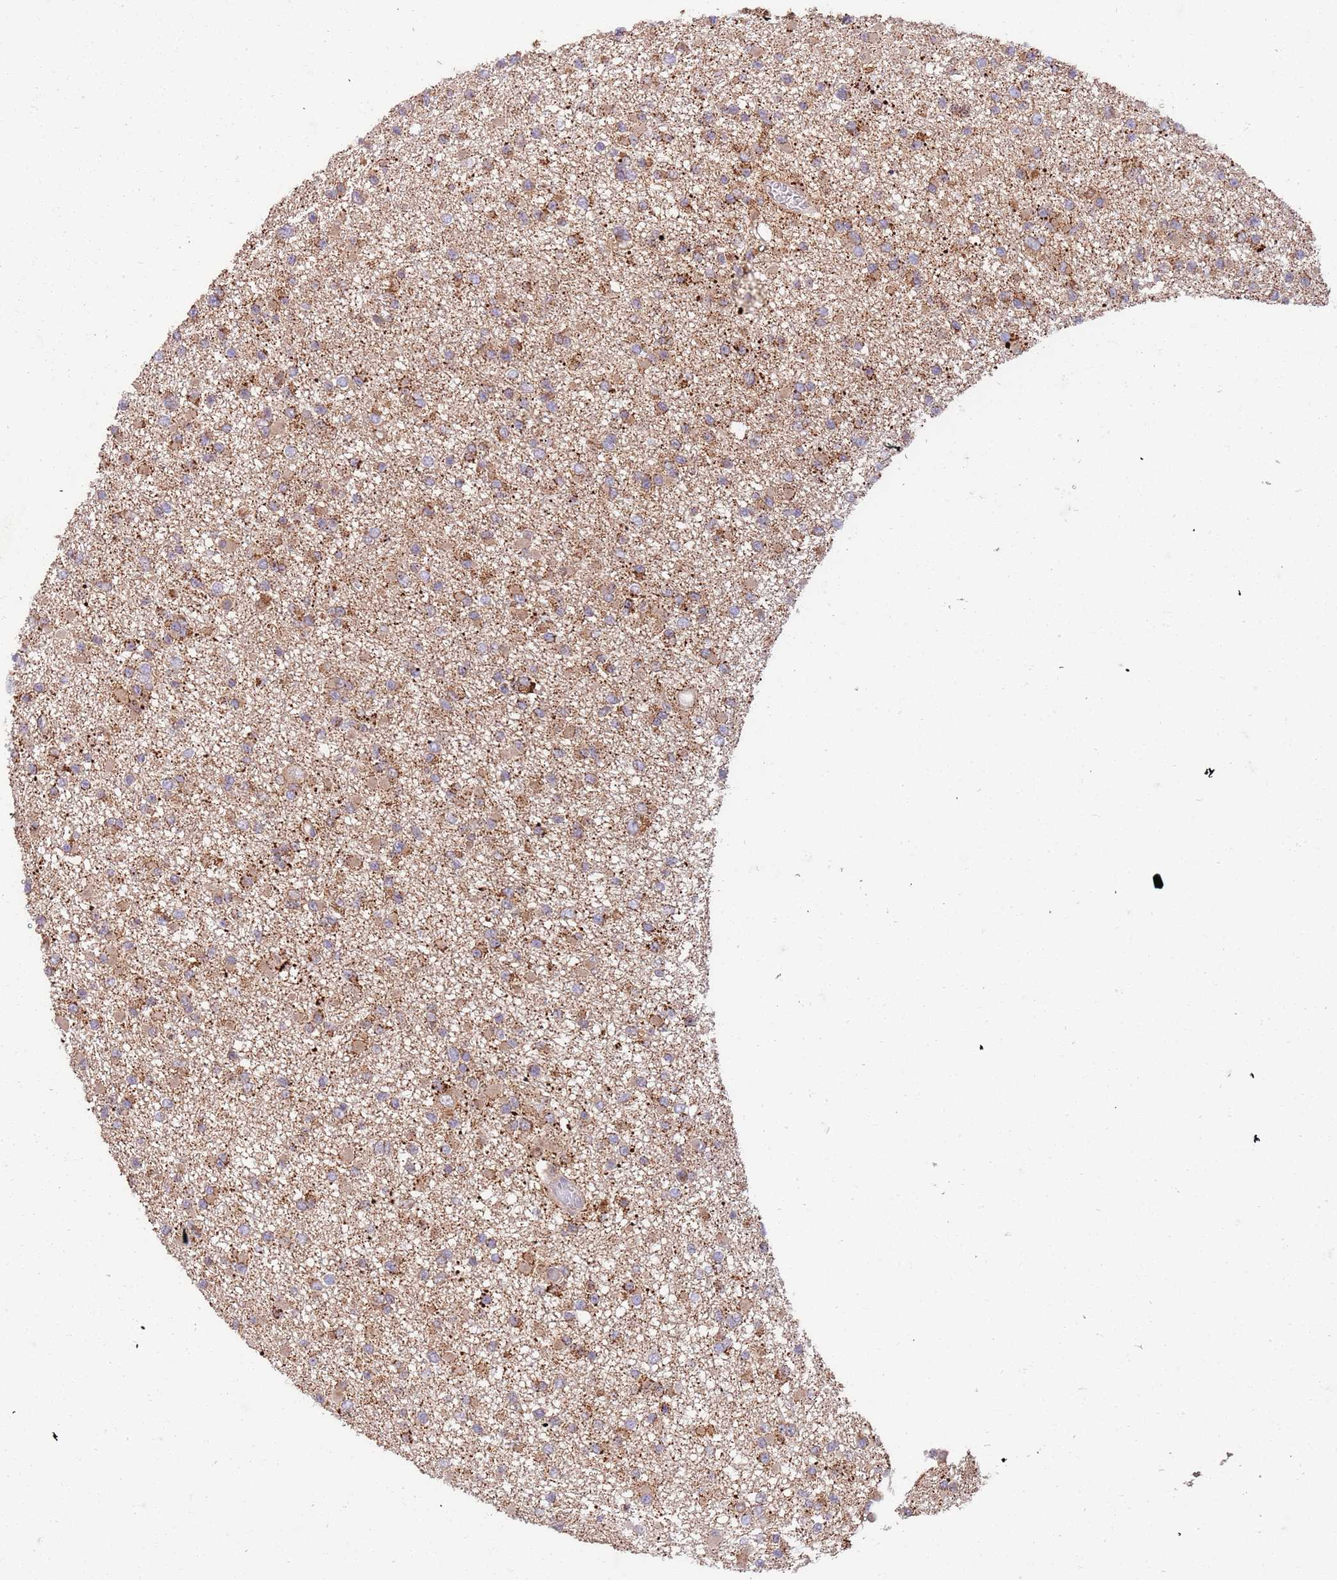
{"staining": {"intensity": "moderate", "quantity": "25%-75%", "location": "cytoplasmic/membranous"}, "tissue": "glioma", "cell_type": "Tumor cells", "image_type": "cancer", "snomed": [{"axis": "morphology", "description": "Glioma, malignant, Low grade"}, {"axis": "topography", "description": "Brain"}], "caption": "This photomicrograph displays glioma stained with immunohistochemistry (IHC) to label a protein in brown. The cytoplasmic/membranous of tumor cells show moderate positivity for the protein. Nuclei are counter-stained blue.", "gene": "OSBP", "patient": {"sex": "female", "age": 22}}